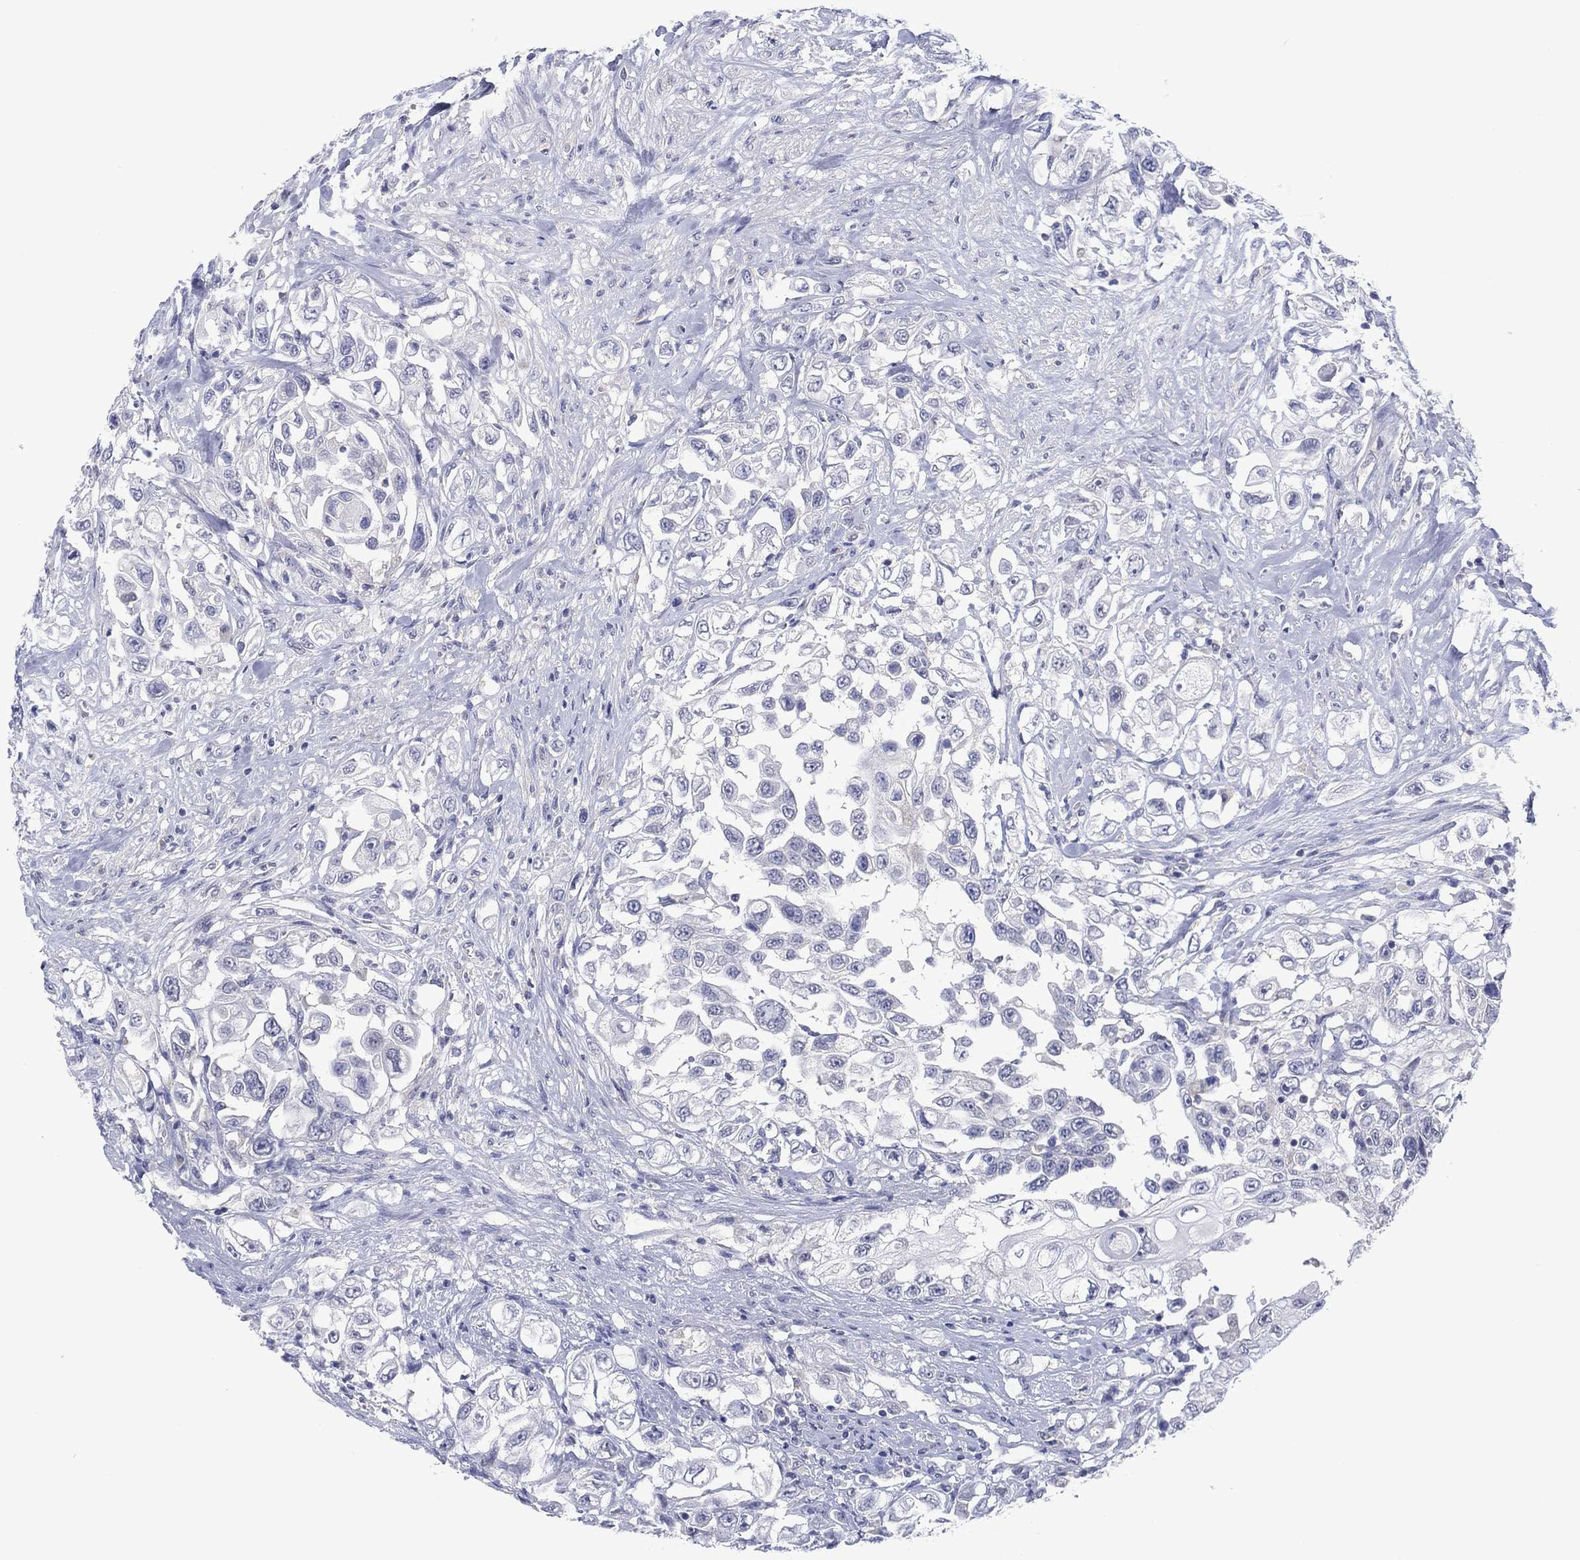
{"staining": {"intensity": "moderate", "quantity": "<25%", "location": "cytoplasmic/membranous"}, "tissue": "urothelial cancer", "cell_type": "Tumor cells", "image_type": "cancer", "snomed": [{"axis": "morphology", "description": "Urothelial carcinoma, High grade"}, {"axis": "topography", "description": "Urinary bladder"}], "caption": "Immunohistochemistry (IHC) histopathology image of neoplastic tissue: human urothelial carcinoma (high-grade) stained using immunohistochemistry shows low levels of moderate protein expression localized specifically in the cytoplasmic/membranous of tumor cells, appearing as a cytoplasmic/membranous brown color.", "gene": "FER1L6", "patient": {"sex": "female", "age": 56}}